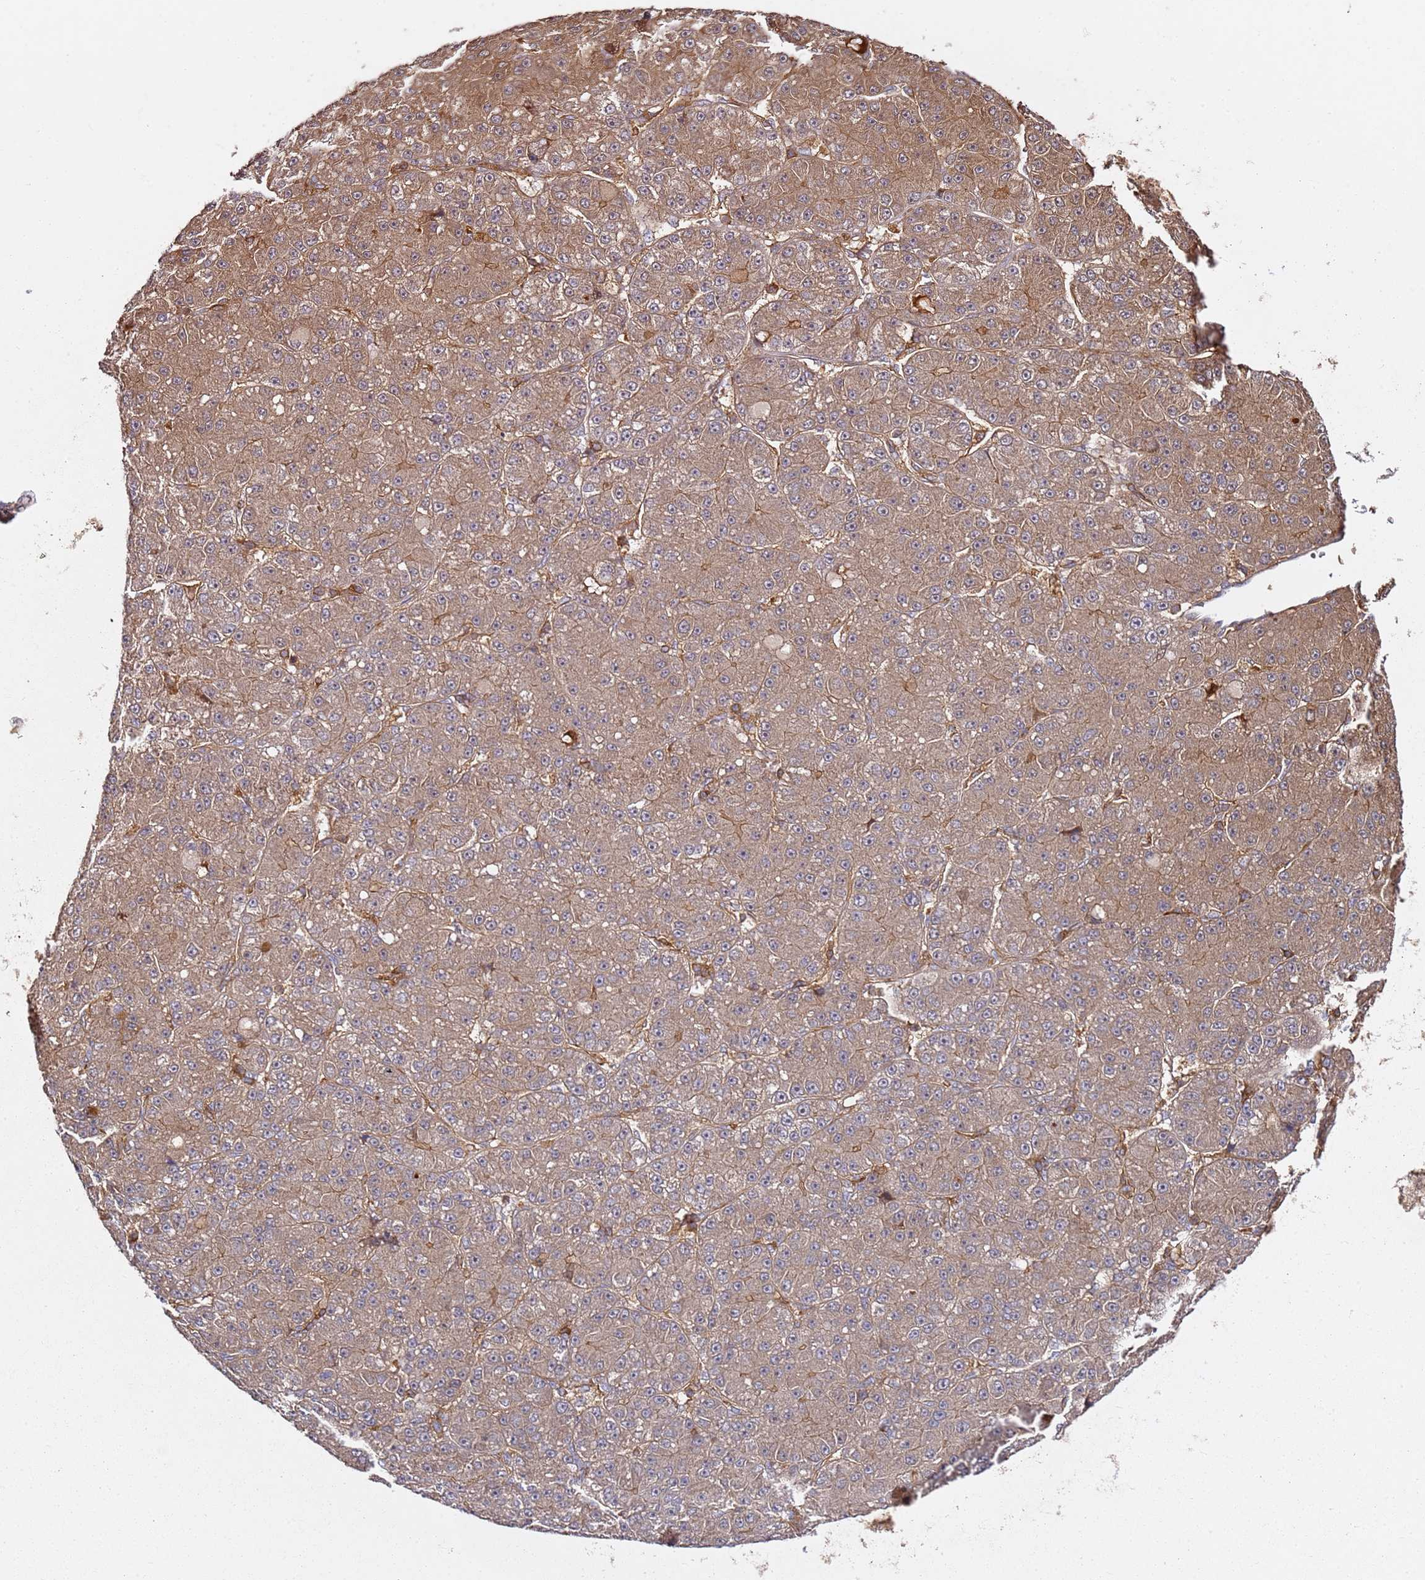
{"staining": {"intensity": "moderate", "quantity": ">75%", "location": "cytoplasmic/membranous"}, "tissue": "liver cancer", "cell_type": "Tumor cells", "image_type": "cancer", "snomed": [{"axis": "morphology", "description": "Carcinoma, Hepatocellular, NOS"}, {"axis": "topography", "description": "Liver"}], "caption": "High-magnification brightfield microscopy of hepatocellular carcinoma (liver) stained with DAB (brown) and counterstained with hematoxylin (blue). tumor cells exhibit moderate cytoplasmic/membranous staining is identified in approximately>75% of cells. Using DAB (brown) and hematoxylin (blue) stains, captured at high magnification using brightfield microscopy.", "gene": "PRMT7", "patient": {"sex": "male", "age": 67}}